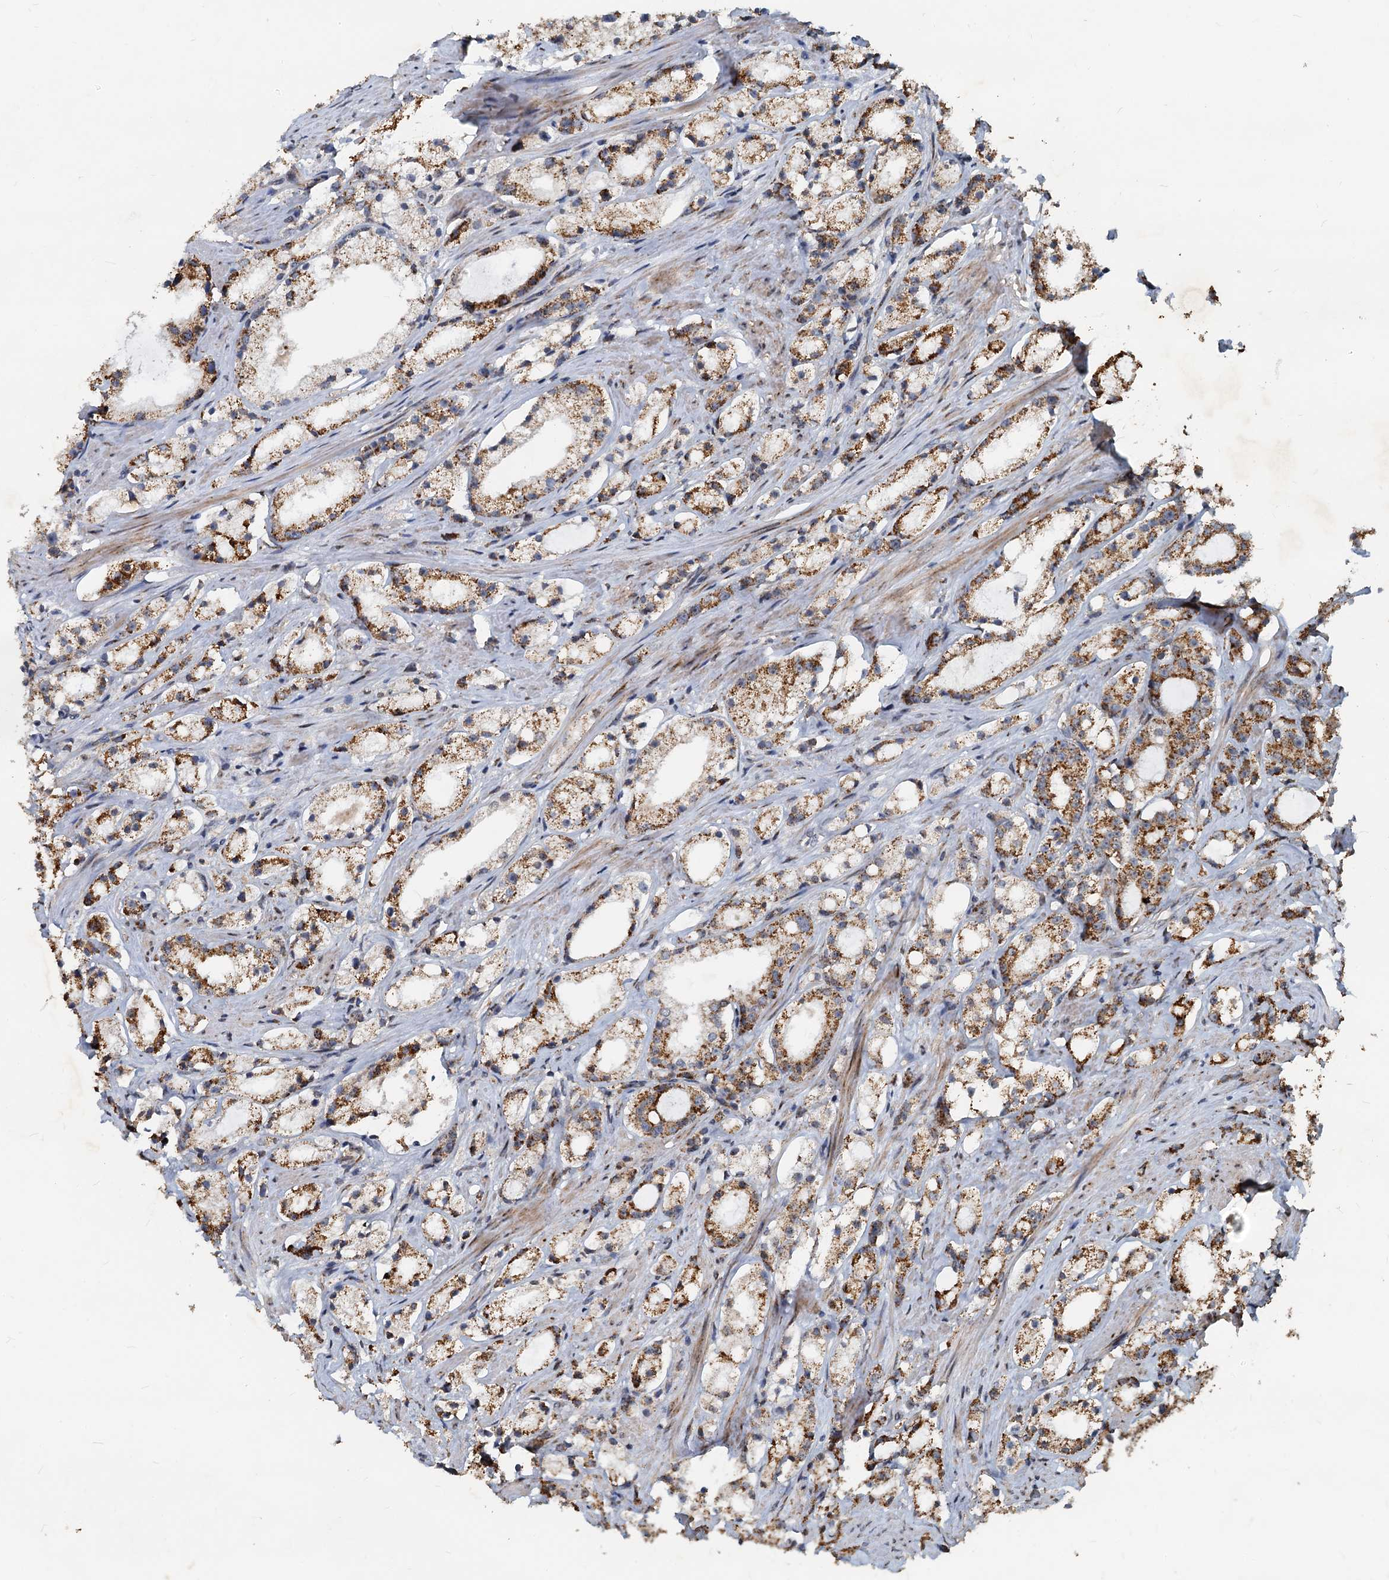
{"staining": {"intensity": "moderate", "quantity": ">75%", "location": "cytoplasmic/membranous"}, "tissue": "prostate cancer", "cell_type": "Tumor cells", "image_type": "cancer", "snomed": [{"axis": "morphology", "description": "Adenocarcinoma, High grade"}, {"axis": "topography", "description": "Prostate"}], "caption": "IHC staining of high-grade adenocarcinoma (prostate), which displays medium levels of moderate cytoplasmic/membranous expression in about >75% of tumor cells indicating moderate cytoplasmic/membranous protein staining. The staining was performed using DAB (3,3'-diaminobenzidine) (brown) for protein detection and nuclei were counterstained in hematoxylin (blue).", "gene": "CEP68", "patient": {"sex": "male", "age": 66}}